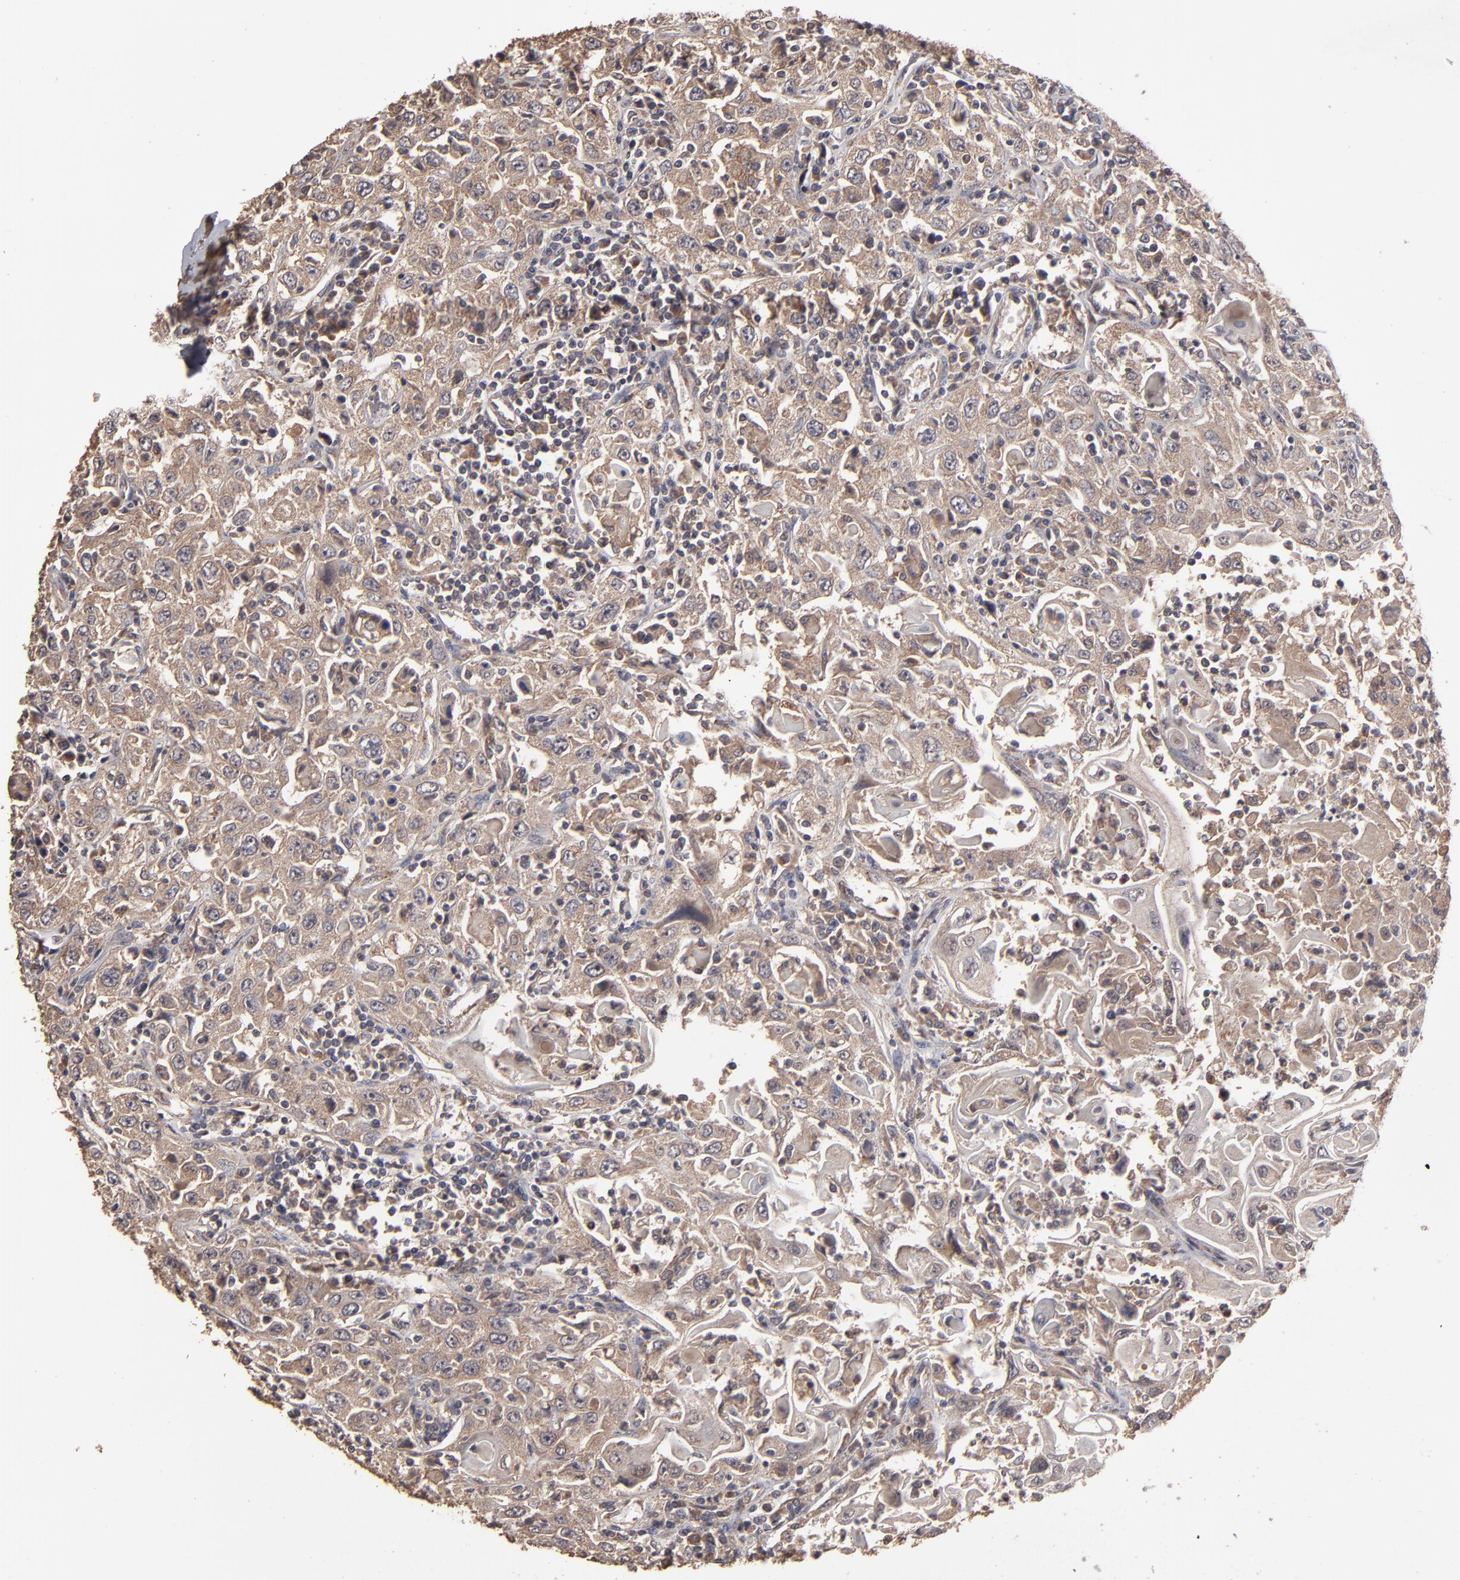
{"staining": {"intensity": "weak", "quantity": ">75%", "location": "cytoplasmic/membranous"}, "tissue": "head and neck cancer", "cell_type": "Tumor cells", "image_type": "cancer", "snomed": [{"axis": "morphology", "description": "Squamous cell carcinoma, NOS"}, {"axis": "topography", "description": "Oral tissue"}, {"axis": "topography", "description": "Head-Neck"}], "caption": "A micrograph of squamous cell carcinoma (head and neck) stained for a protein demonstrates weak cytoplasmic/membranous brown staining in tumor cells.", "gene": "MMP2", "patient": {"sex": "female", "age": 76}}